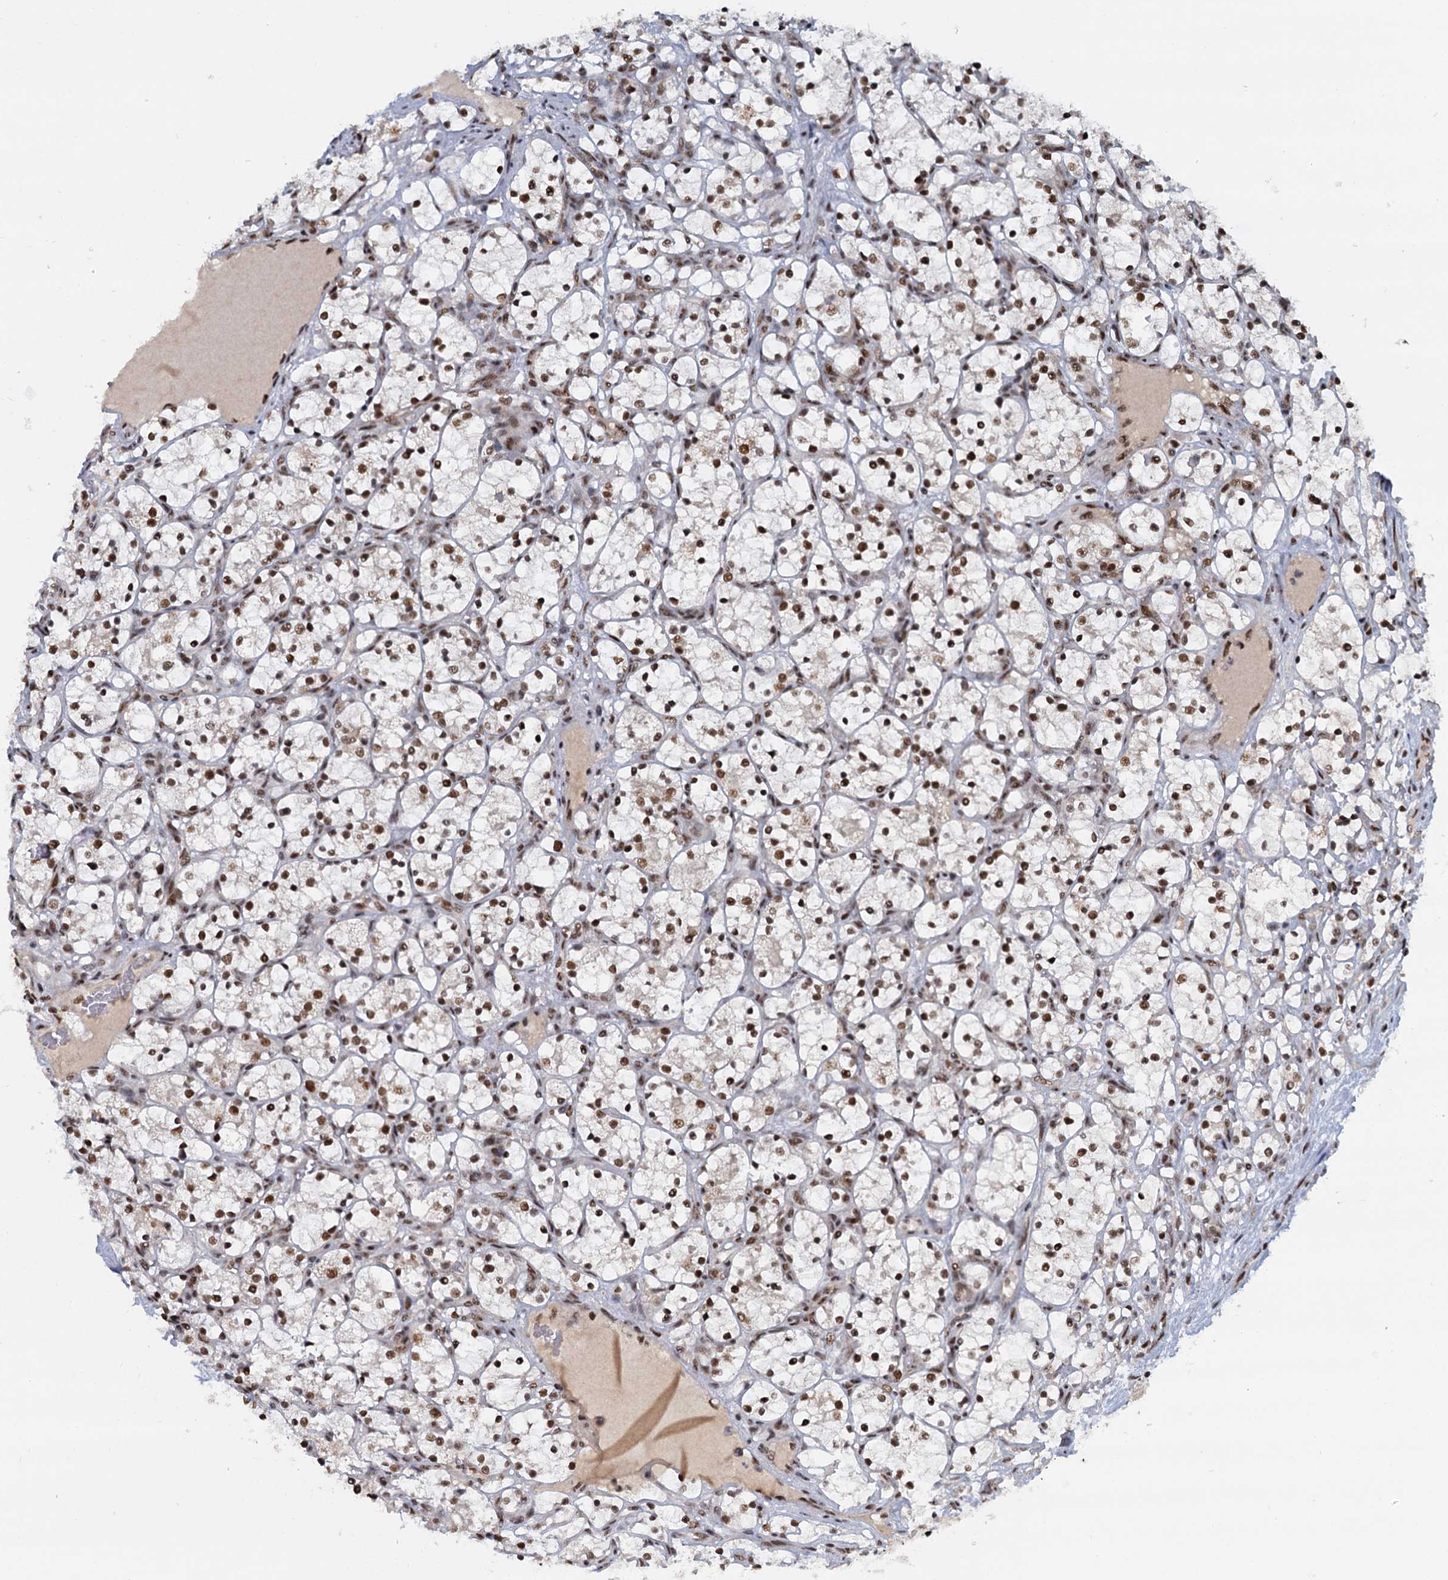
{"staining": {"intensity": "moderate", "quantity": ">75%", "location": "nuclear"}, "tissue": "renal cancer", "cell_type": "Tumor cells", "image_type": "cancer", "snomed": [{"axis": "morphology", "description": "Adenocarcinoma, NOS"}, {"axis": "topography", "description": "Kidney"}], "caption": "This histopathology image displays renal adenocarcinoma stained with immunohistochemistry (IHC) to label a protein in brown. The nuclear of tumor cells show moderate positivity for the protein. Nuclei are counter-stained blue.", "gene": "WBP4", "patient": {"sex": "female", "age": 69}}